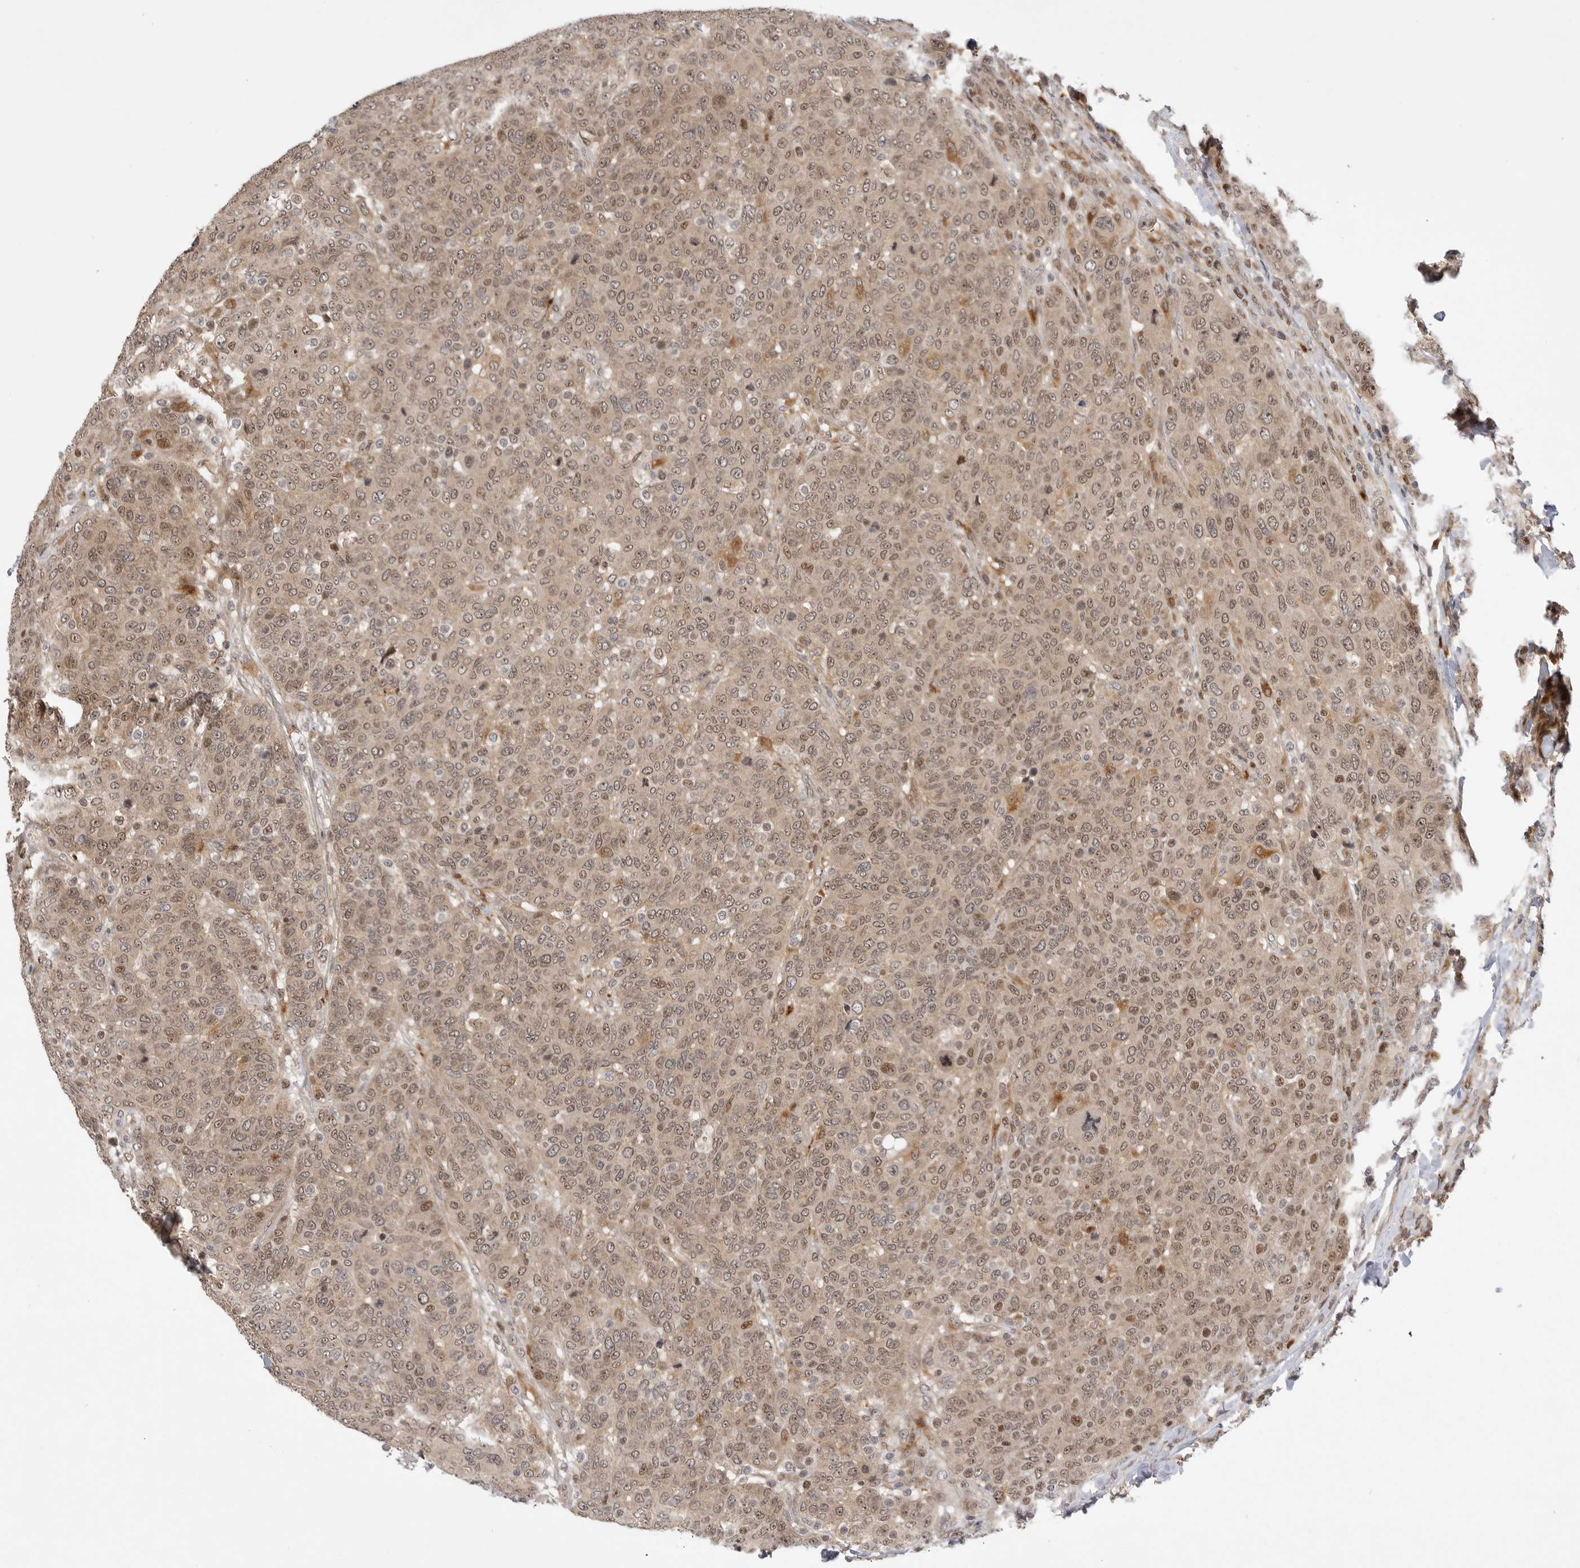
{"staining": {"intensity": "moderate", "quantity": ">75%", "location": "cytoplasmic/membranous,nuclear"}, "tissue": "breast cancer", "cell_type": "Tumor cells", "image_type": "cancer", "snomed": [{"axis": "morphology", "description": "Duct carcinoma"}, {"axis": "topography", "description": "Breast"}], "caption": "Human infiltrating ductal carcinoma (breast) stained for a protein (brown) shows moderate cytoplasmic/membranous and nuclear positive expression in approximately >75% of tumor cells.", "gene": "CSNK1G3", "patient": {"sex": "female", "age": 37}}